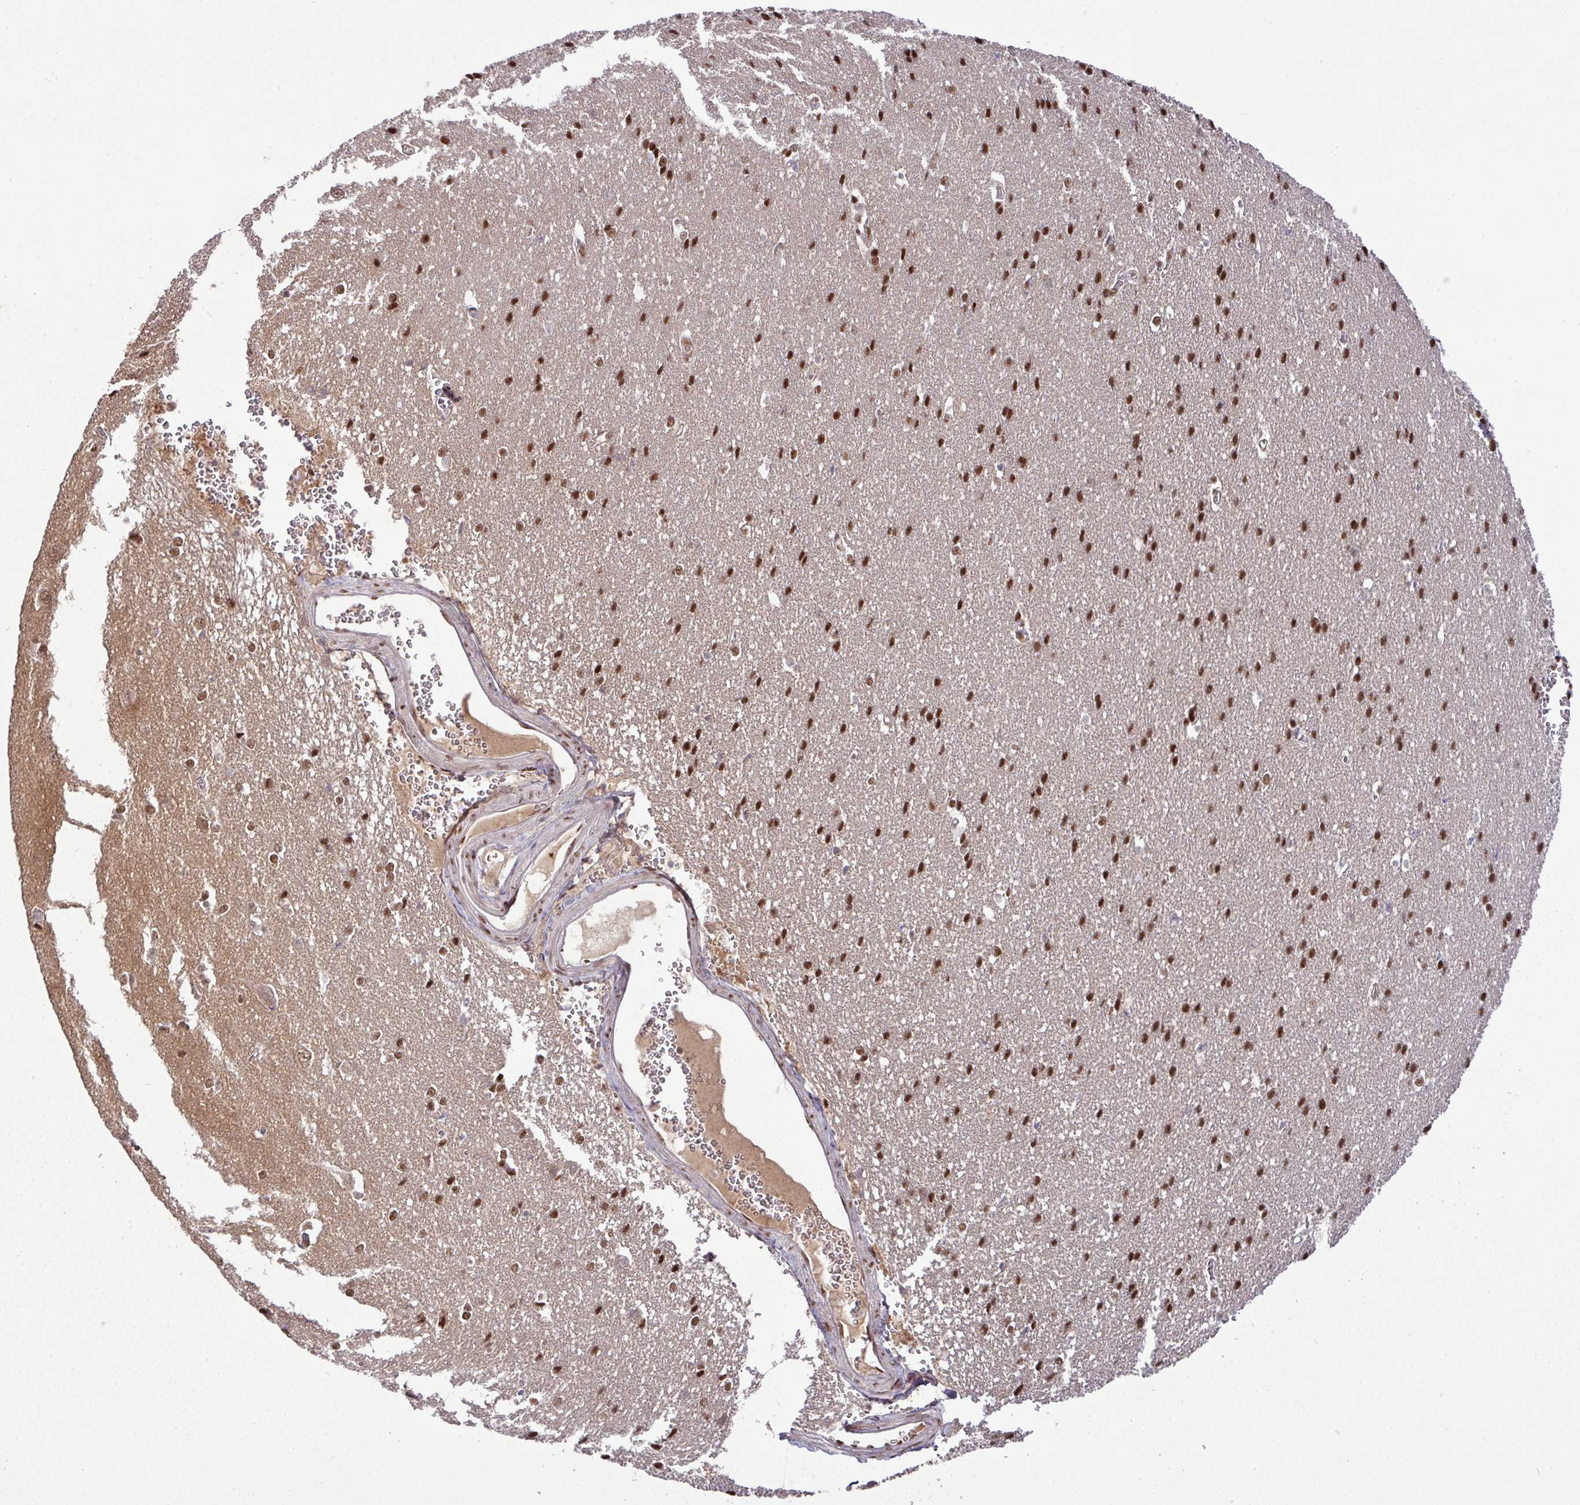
{"staining": {"intensity": "weak", "quantity": "25%-75%", "location": "nuclear"}, "tissue": "cerebral cortex", "cell_type": "Endothelial cells", "image_type": "normal", "snomed": [{"axis": "morphology", "description": "Normal tissue, NOS"}, {"axis": "topography", "description": "Cerebral cortex"}], "caption": "Weak nuclear staining for a protein is appreciated in about 25%-75% of endothelial cells of normal cerebral cortex using IHC.", "gene": "CIC", "patient": {"sex": "male", "age": 37}}